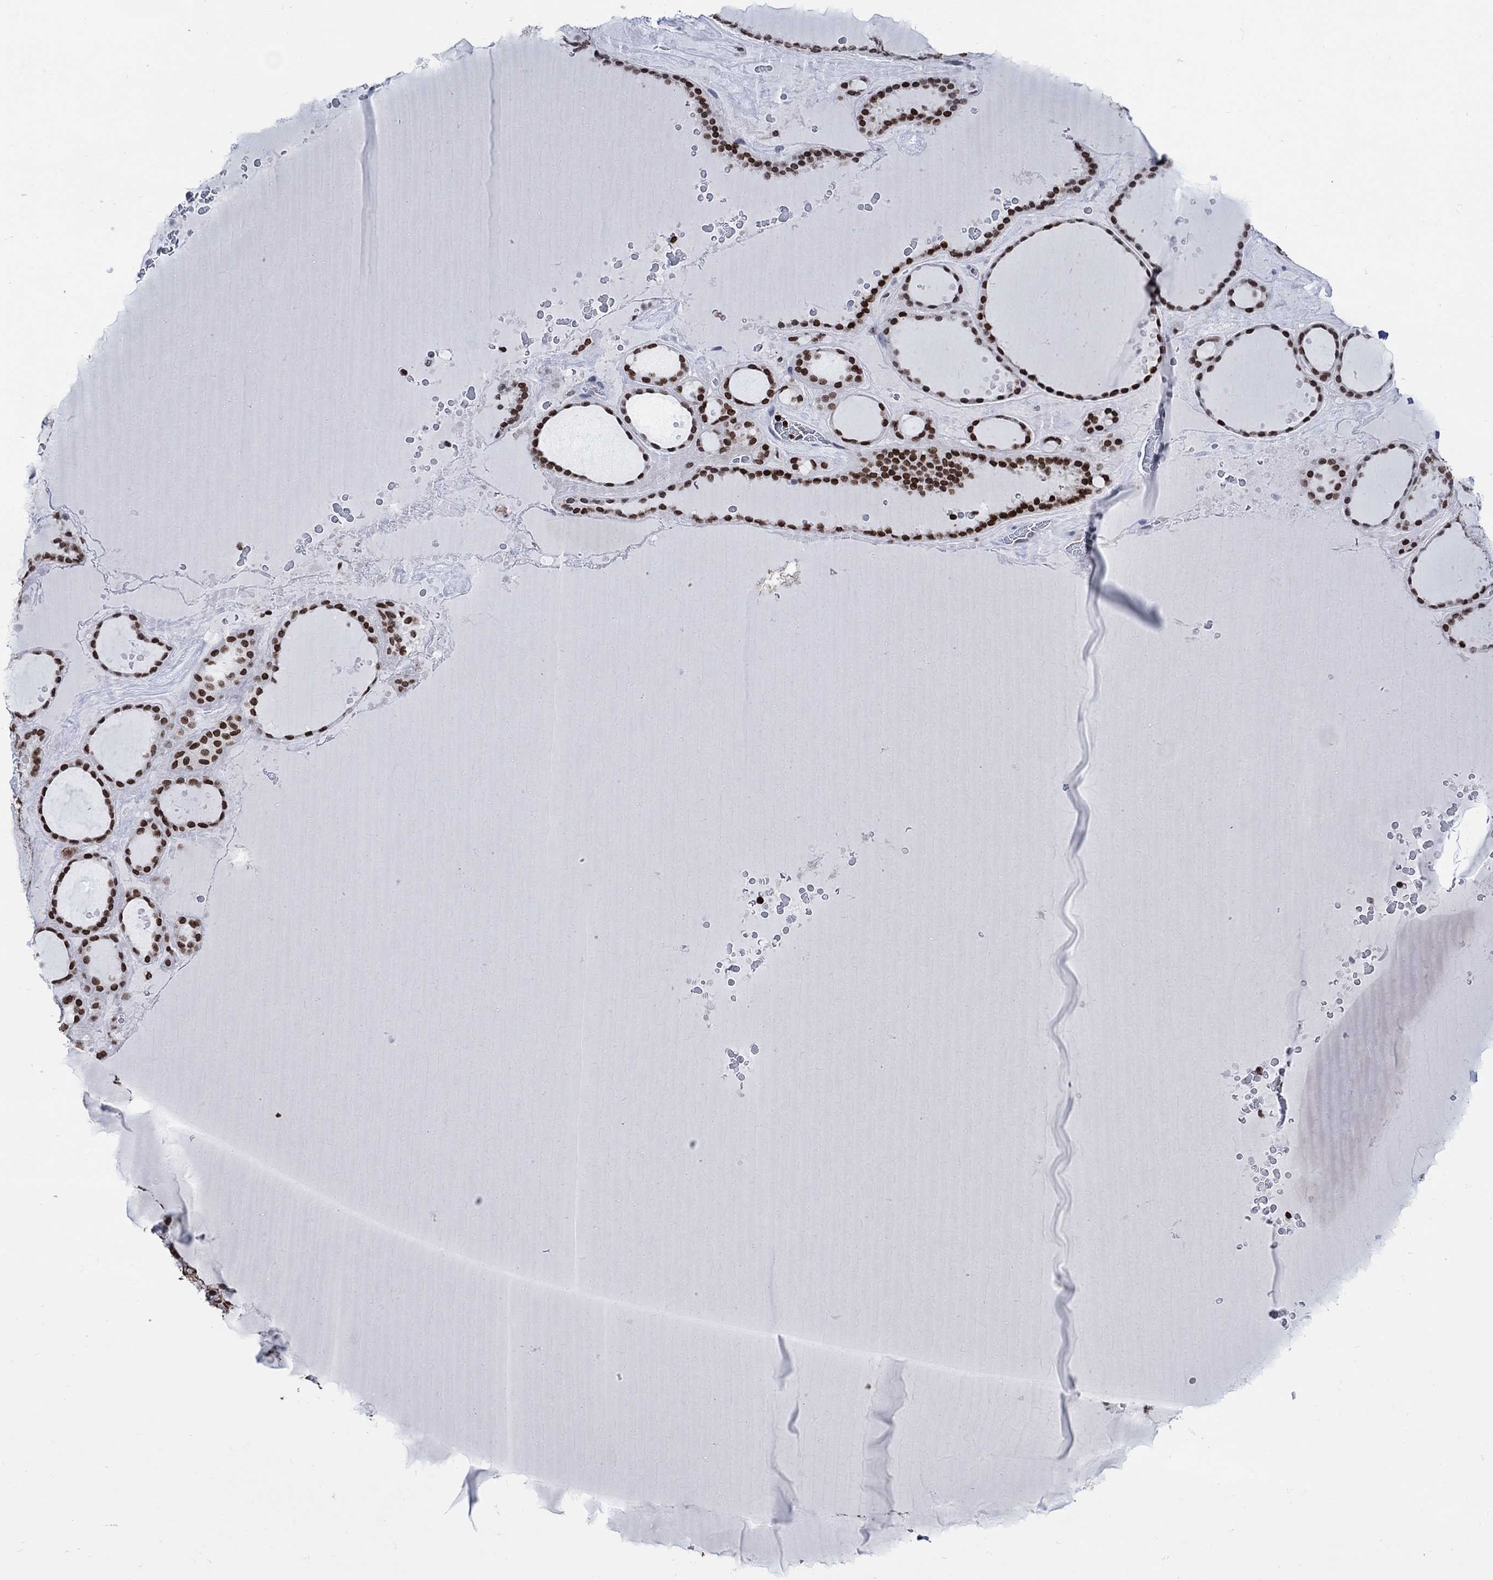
{"staining": {"intensity": "strong", "quantity": ">75%", "location": "nuclear"}, "tissue": "thyroid gland", "cell_type": "Glandular cells", "image_type": "normal", "snomed": [{"axis": "morphology", "description": "Normal tissue, NOS"}, {"axis": "topography", "description": "Thyroid gland"}], "caption": "Immunohistochemical staining of unremarkable thyroid gland reveals >75% levels of strong nuclear protein expression in about >75% of glandular cells.", "gene": "HMGA1", "patient": {"sex": "male", "age": 63}}